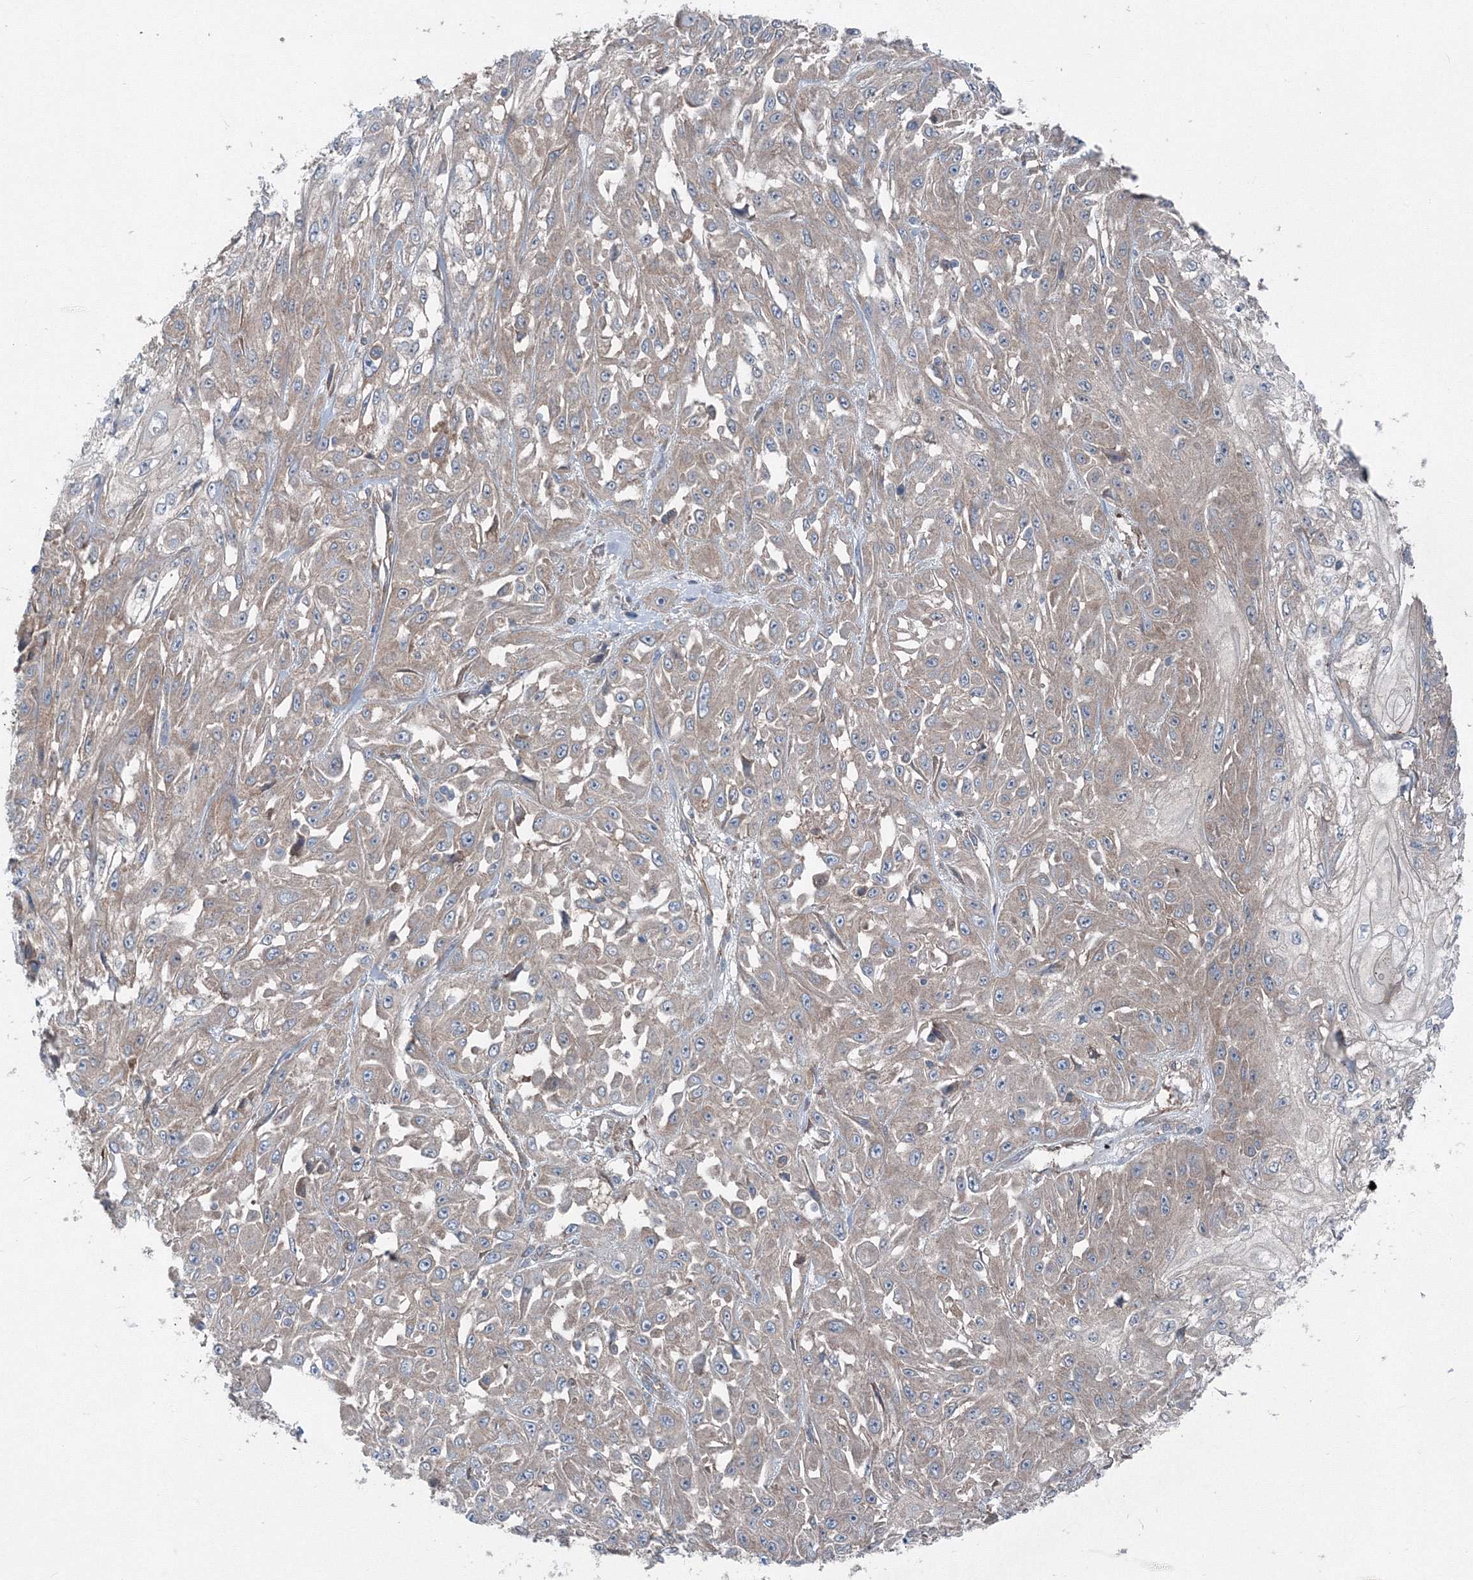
{"staining": {"intensity": "weak", "quantity": ">75%", "location": "cytoplasmic/membranous"}, "tissue": "skin cancer", "cell_type": "Tumor cells", "image_type": "cancer", "snomed": [{"axis": "morphology", "description": "Squamous cell carcinoma, NOS"}, {"axis": "morphology", "description": "Squamous cell carcinoma, metastatic, NOS"}, {"axis": "topography", "description": "Skin"}, {"axis": "topography", "description": "Lymph node"}], "caption": "Metastatic squamous cell carcinoma (skin) was stained to show a protein in brown. There is low levels of weak cytoplasmic/membranous positivity in about >75% of tumor cells.", "gene": "TPRKB", "patient": {"sex": "male", "age": 75}}